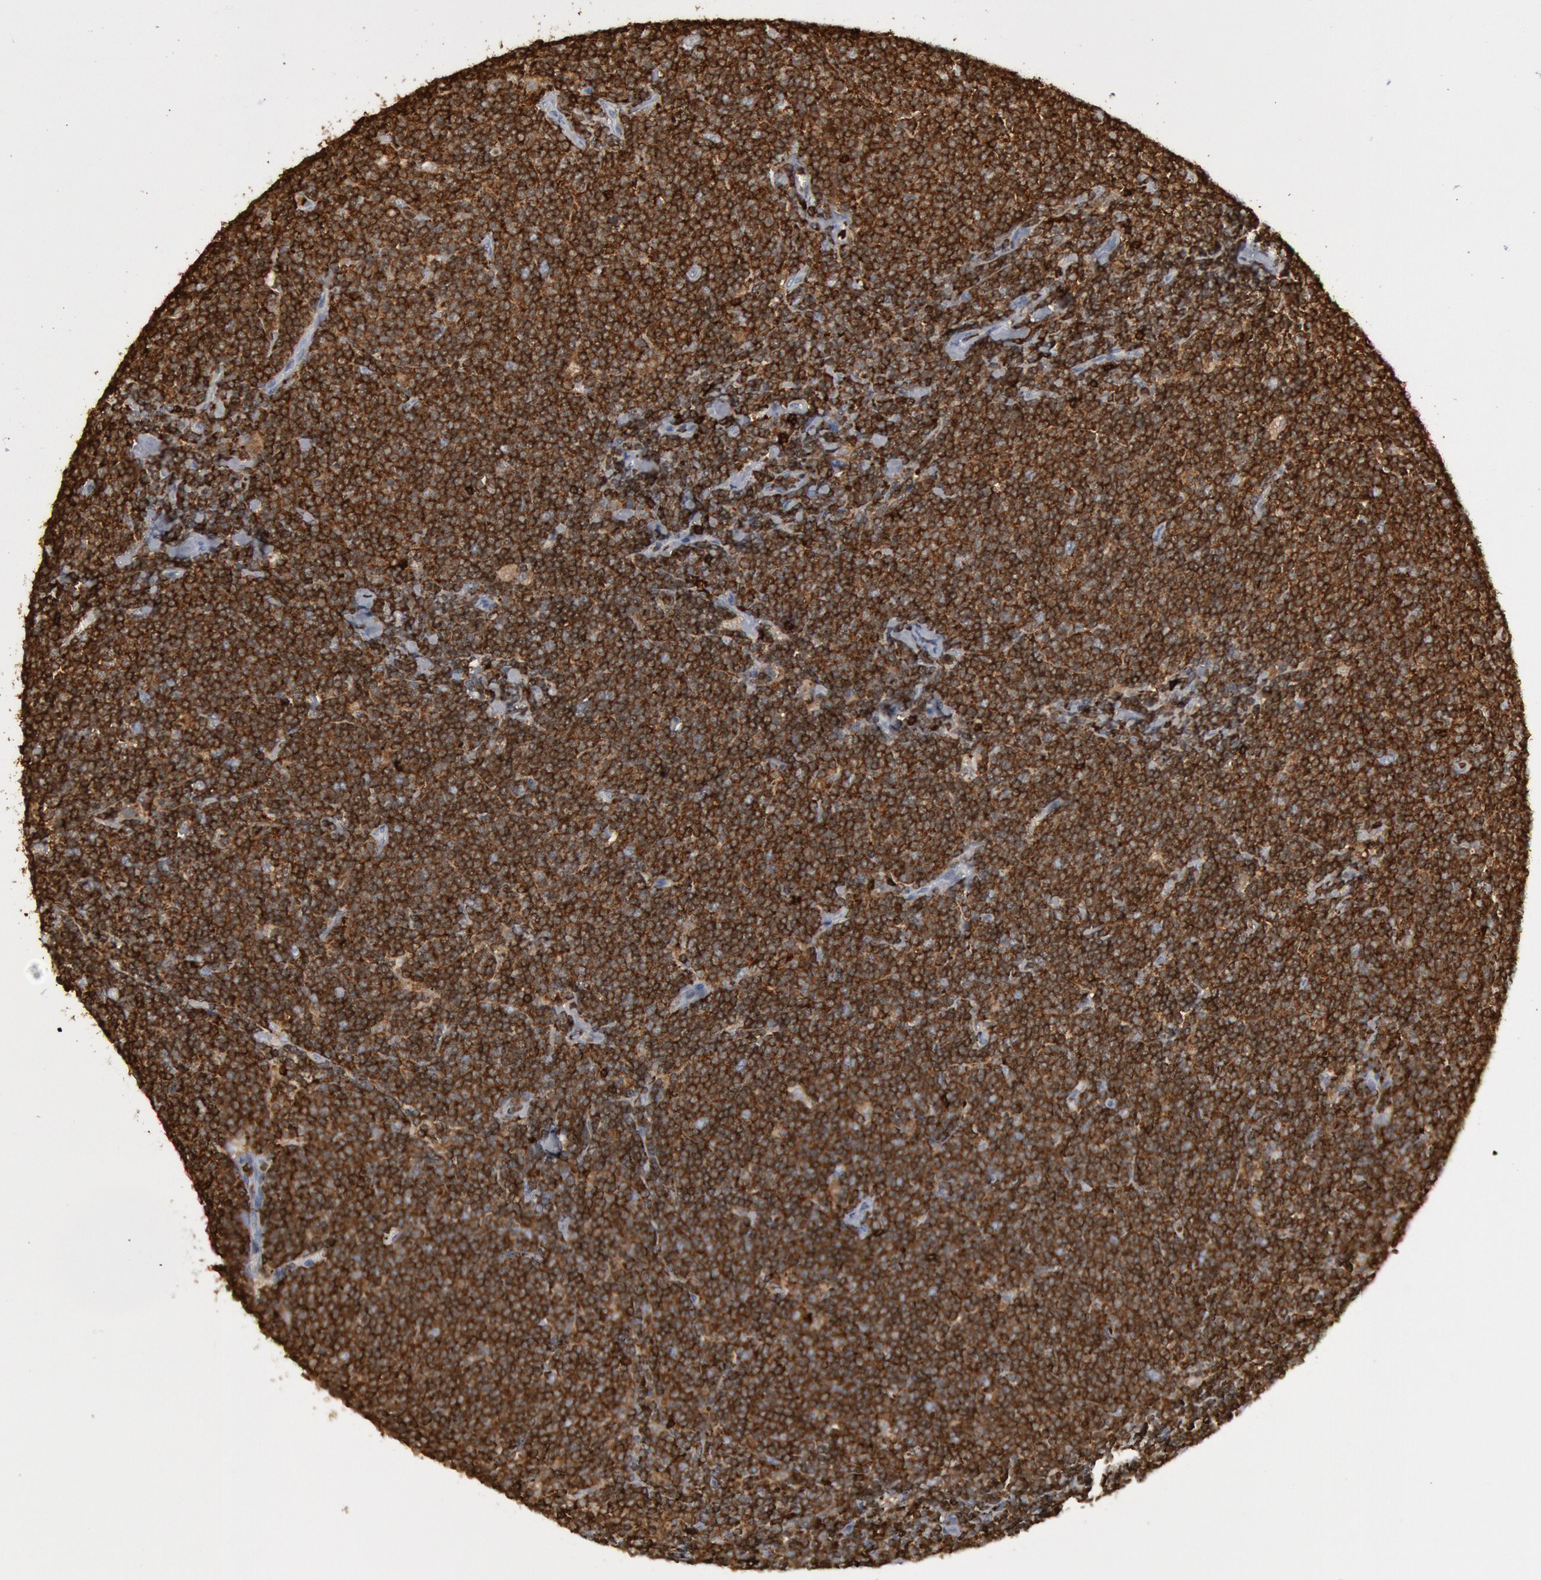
{"staining": {"intensity": "strong", "quantity": ">75%", "location": "cytoplasmic/membranous,nuclear"}, "tissue": "lymphoma", "cell_type": "Tumor cells", "image_type": "cancer", "snomed": [{"axis": "morphology", "description": "Malignant lymphoma, non-Hodgkin's type, Low grade"}, {"axis": "topography", "description": "Lymph node"}], "caption": "There is high levels of strong cytoplasmic/membranous and nuclear positivity in tumor cells of lymphoma, as demonstrated by immunohistochemical staining (brown color).", "gene": "PTPN6", "patient": {"sex": "male", "age": 65}}